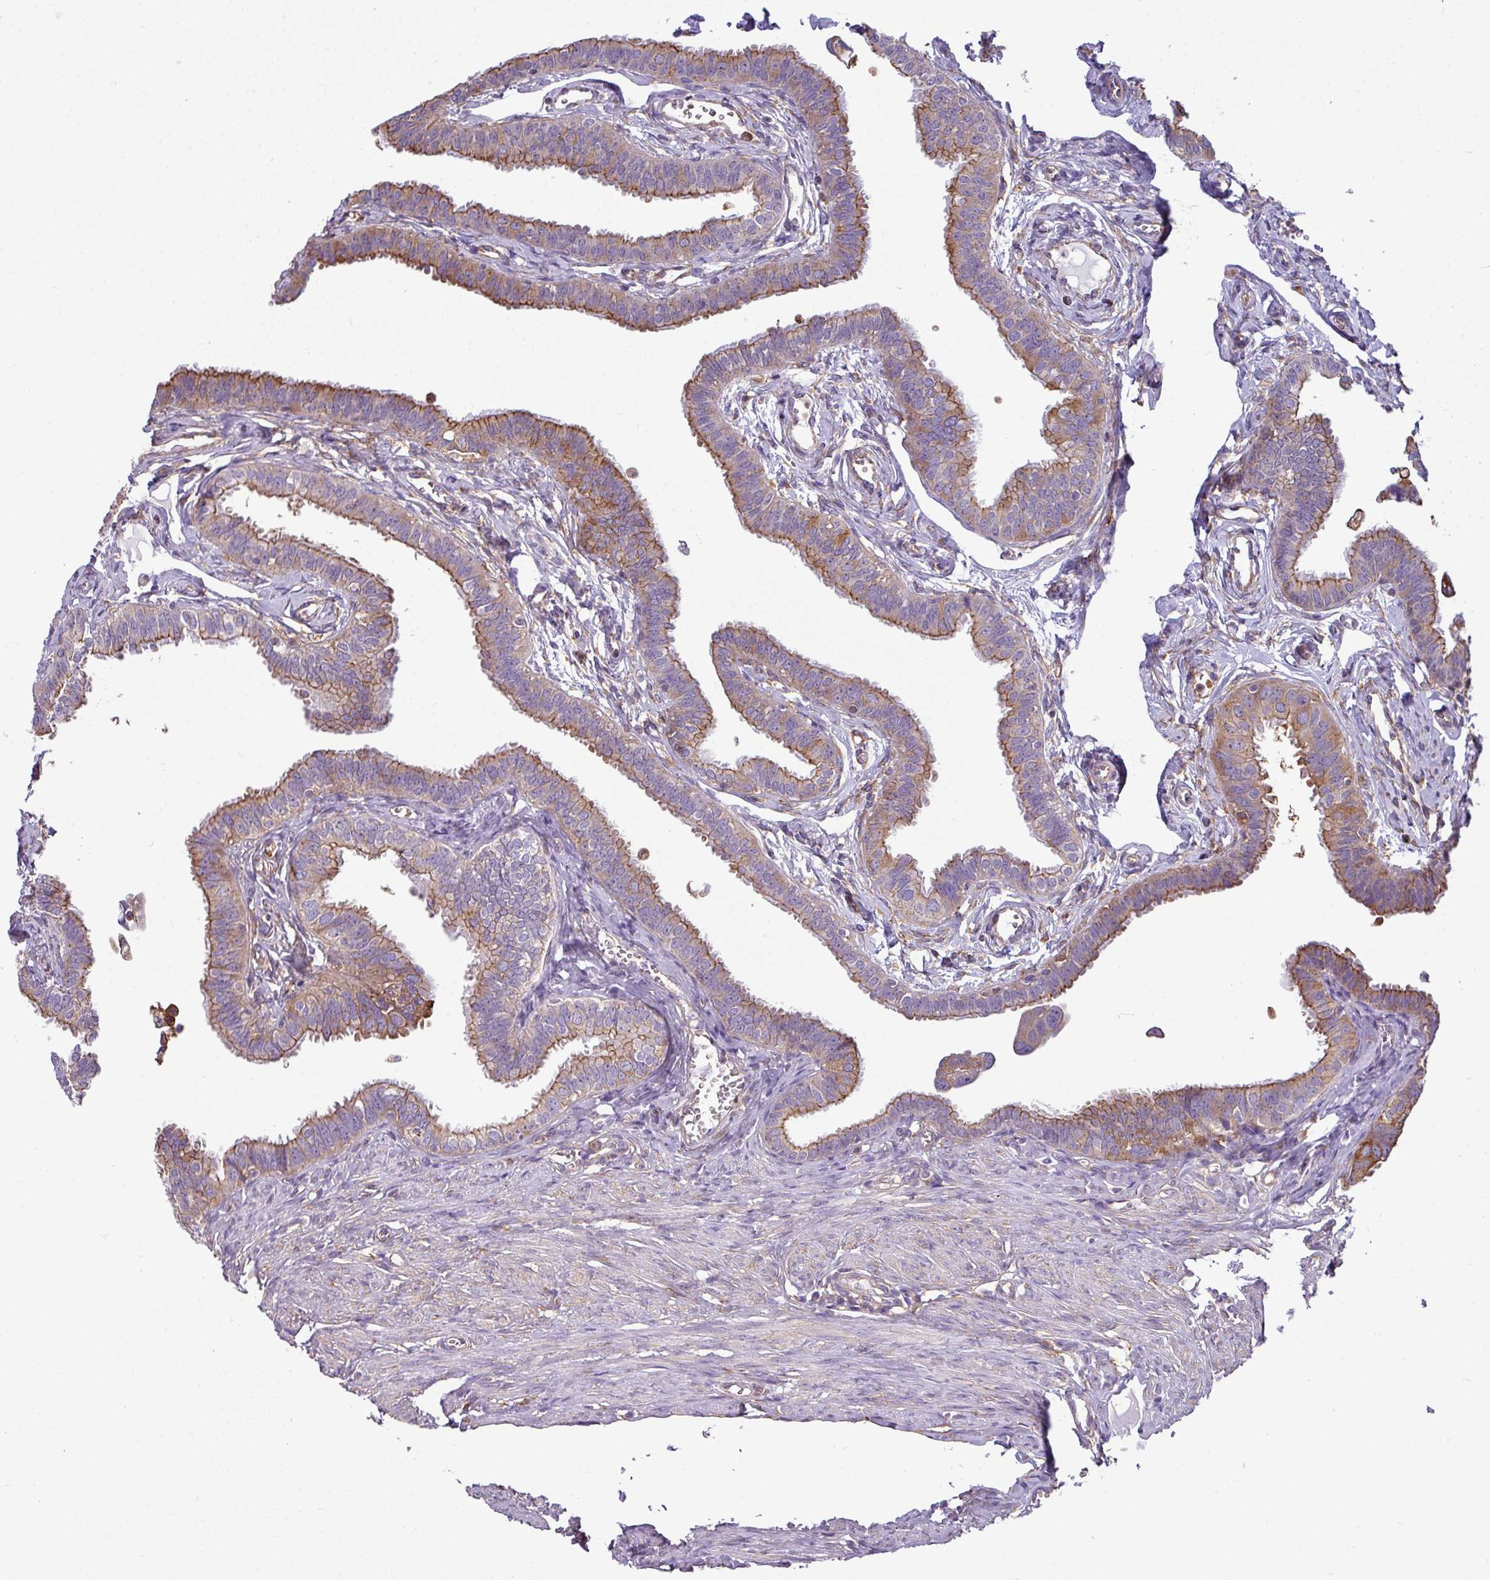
{"staining": {"intensity": "moderate", "quantity": "25%-75%", "location": "cytoplasmic/membranous"}, "tissue": "fallopian tube", "cell_type": "Glandular cells", "image_type": "normal", "snomed": [{"axis": "morphology", "description": "Normal tissue, NOS"}, {"axis": "morphology", "description": "Carcinoma, NOS"}, {"axis": "topography", "description": "Fallopian tube"}, {"axis": "topography", "description": "Ovary"}], "caption": "Glandular cells display medium levels of moderate cytoplasmic/membranous staining in about 25%-75% of cells in benign fallopian tube. (DAB IHC with brightfield microscopy, high magnification).", "gene": "XNDC1N", "patient": {"sex": "female", "age": 59}}